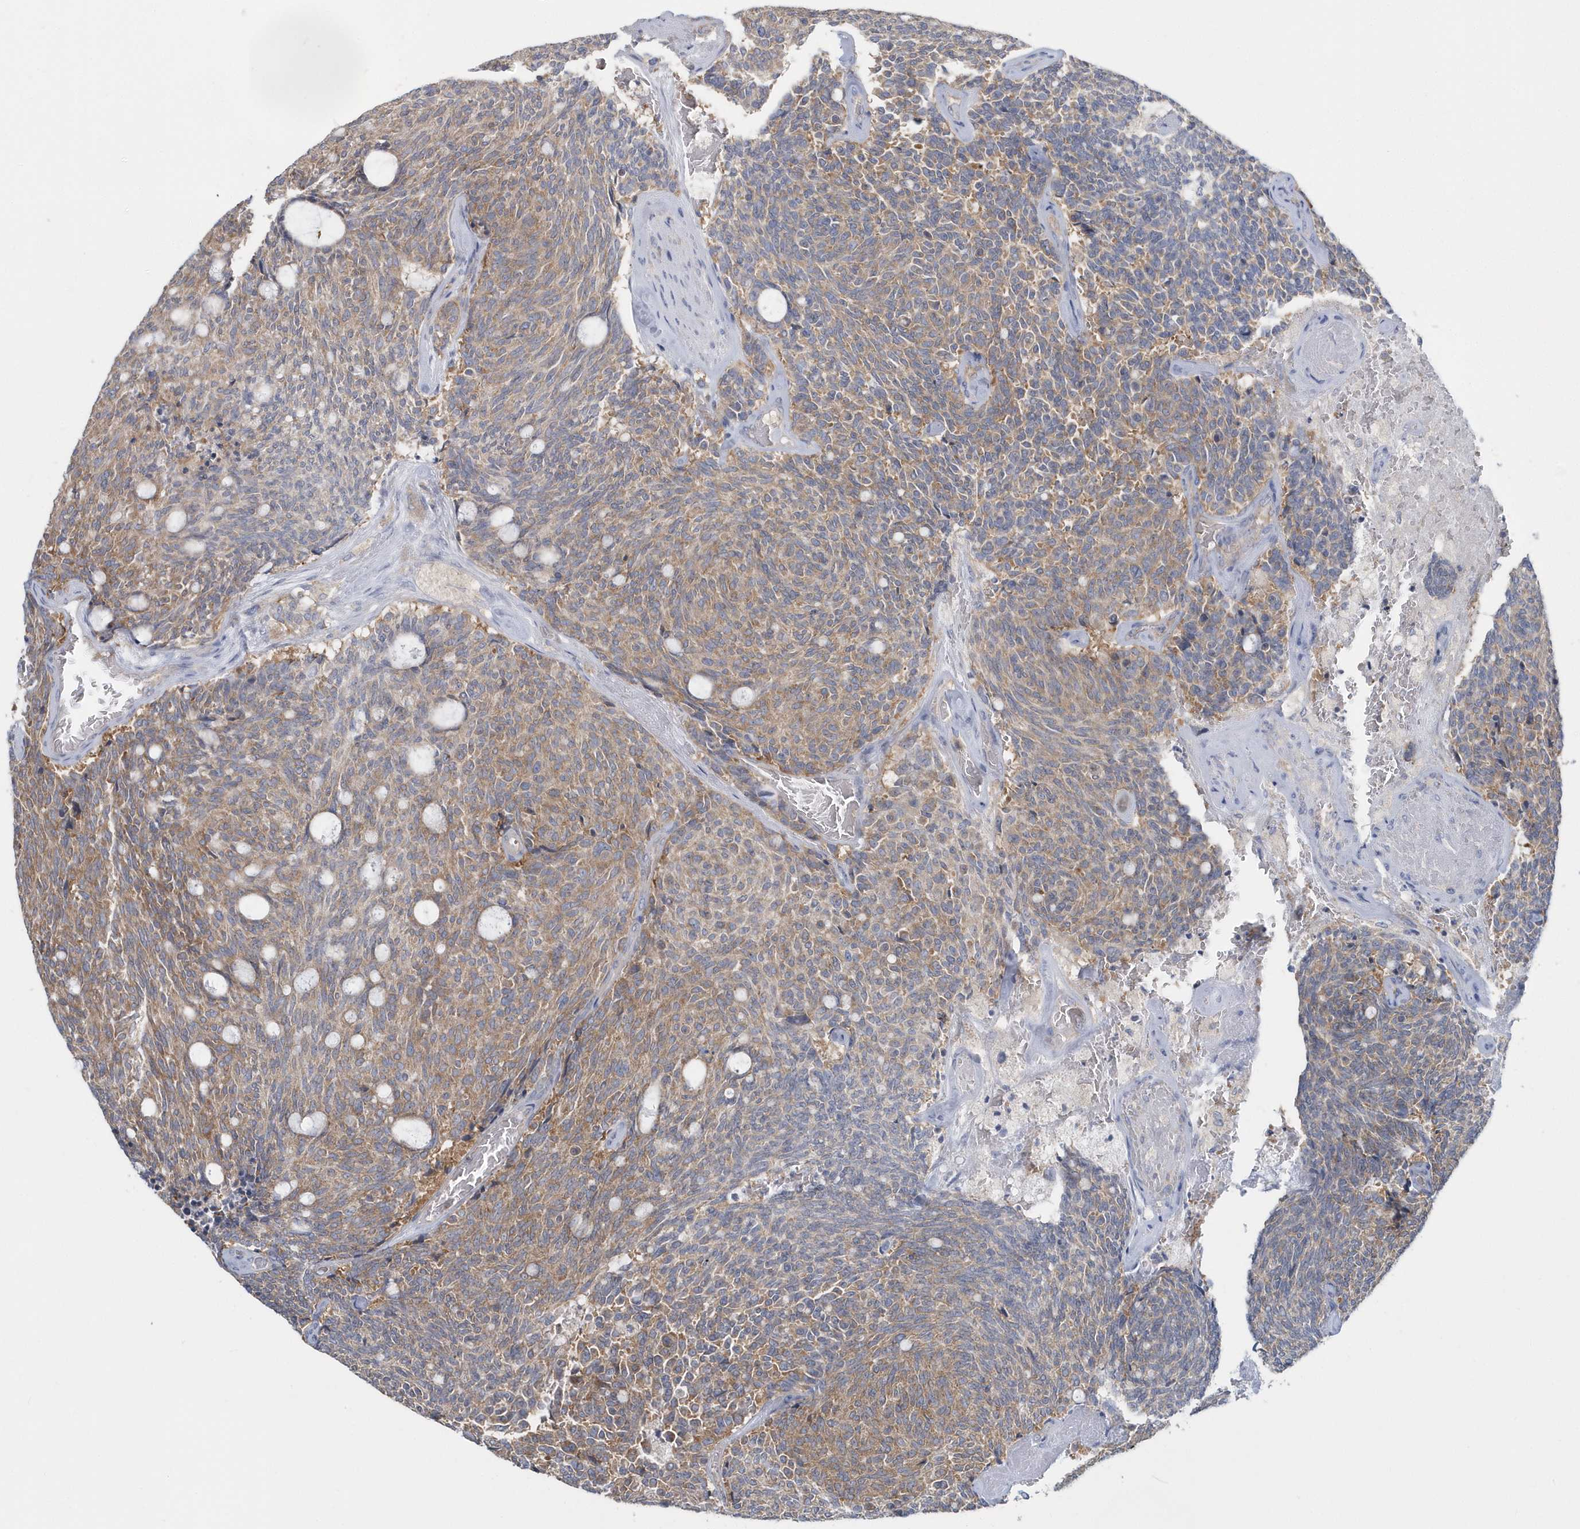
{"staining": {"intensity": "weak", "quantity": "25%-75%", "location": "cytoplasmic/membranous"}, "tissue": "carcinoid", "cell_type": "Tumor cells", "image_type": "cancer", "snomed": [{"axis": "morphology", "description": "Carcinoid, malignant, NOS"}, {"axis": "topography", "description": "Pancreas"}], "caption": "Immunohistochemistry (IHC) image of neoplastic tissue: human carcinoid stained using immunohistochemistry (IHC) exhibits low levels of weak protein expression localized specifically in the cytoplasmic/membranous of tumor cells, appearing as a cytoplasmic/membranous brown color.", "gene": "EIF3C", "patient": {"sex": "female", "age": 54}}